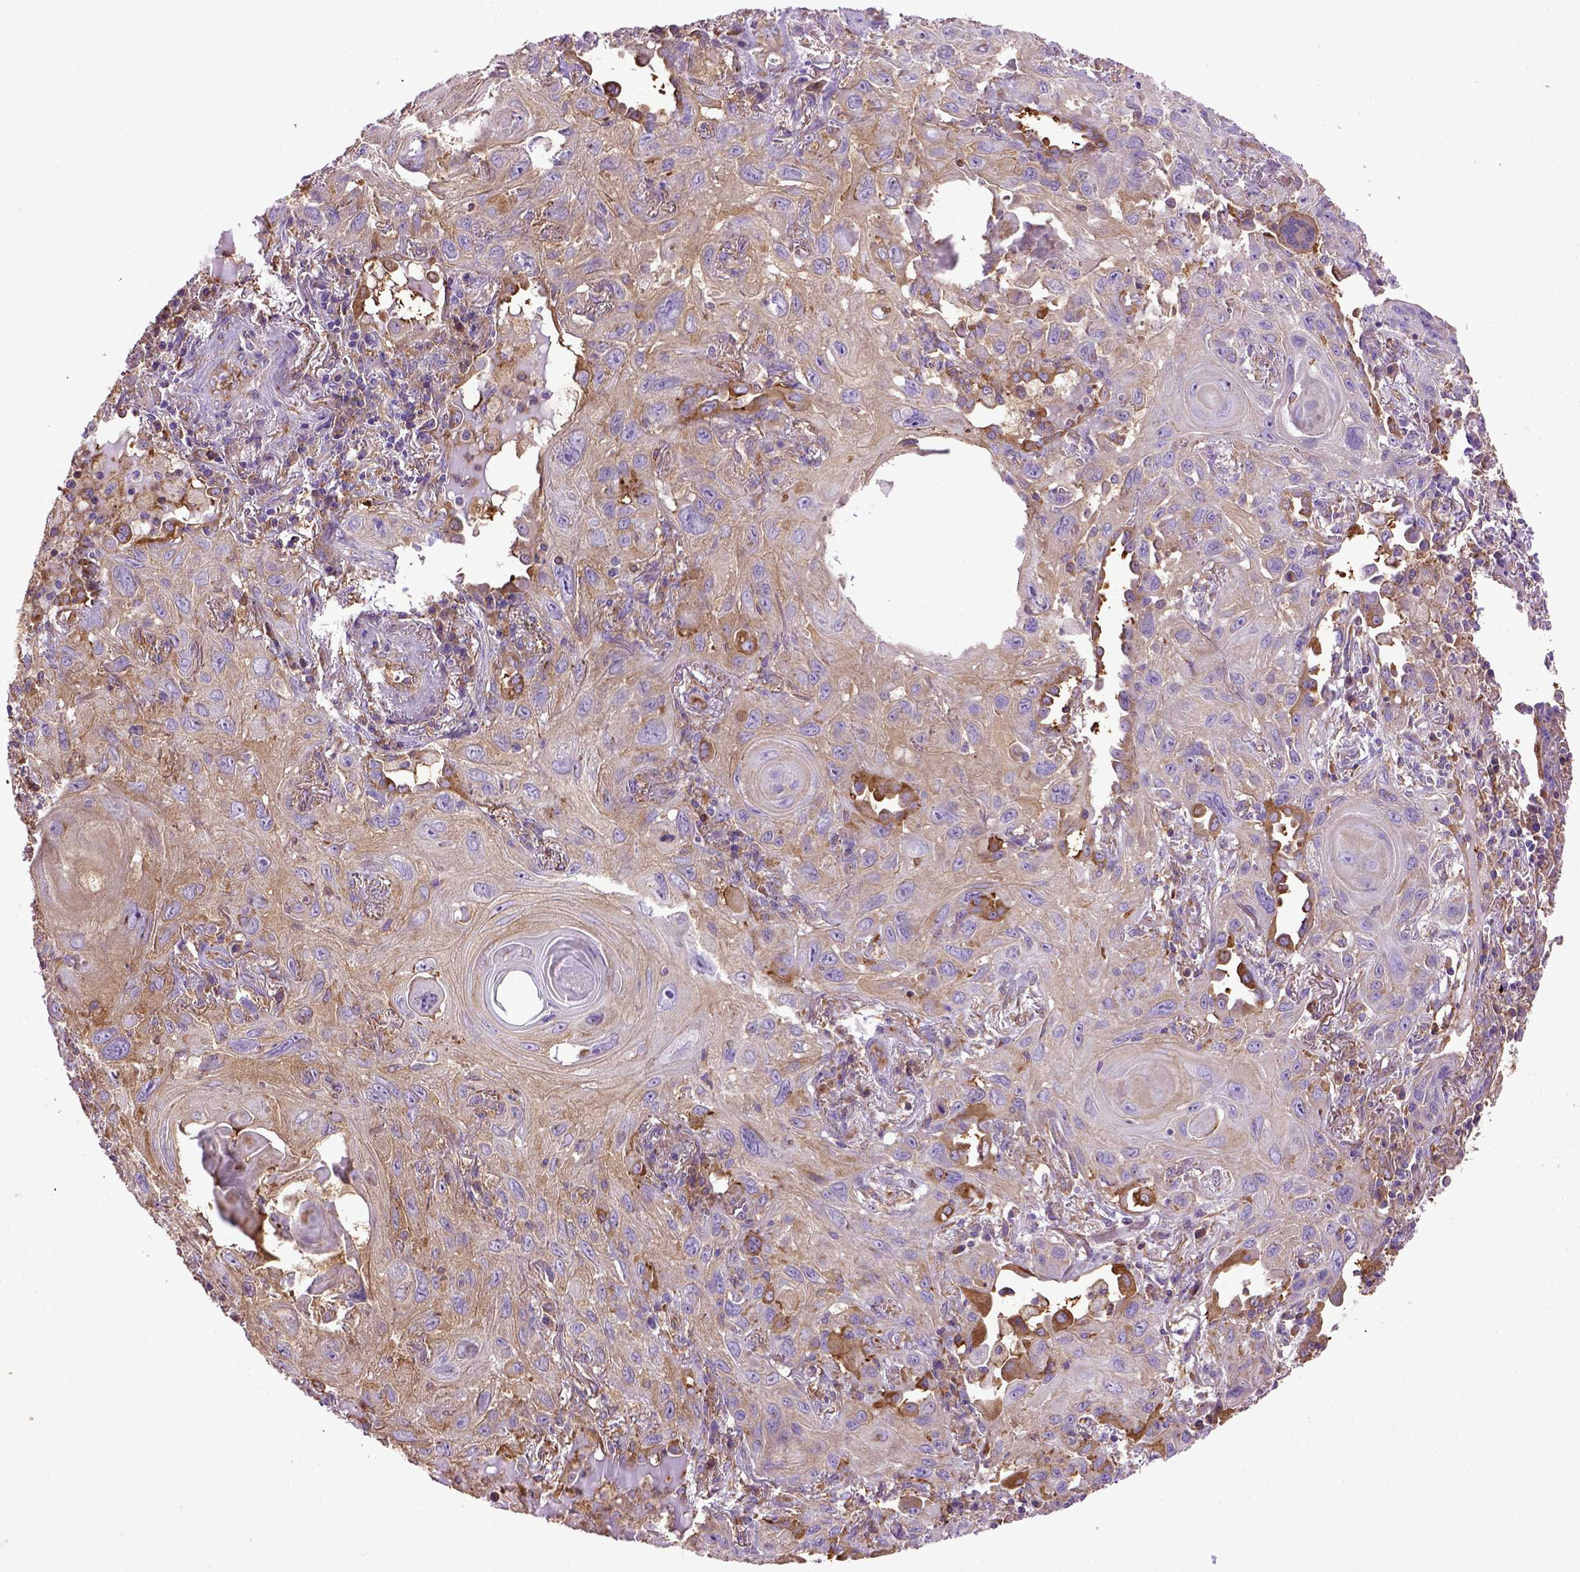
{"staining": {"intensity": "weak", "quantity": "25%-75%", "location": "cytoplasmic/membranous"}, "tissue": "lung cancer", "cell_type": "Tumor cells", "image_type": "cancer", "snomed": [{"axis": "morphology", "description": "Squamous cell carcinoma, NOS"}, {"axis": "topography", "description": "Lung"}], "caption": "Brown immunohistochemical staining in human squamous cell carcinoma (lung) demonstrates weak cytoplasmic/membranous positivity in about 25%-75% of tumor cells.", "gene": "MVP", "patient": {"sex": "male", "age": 79}}